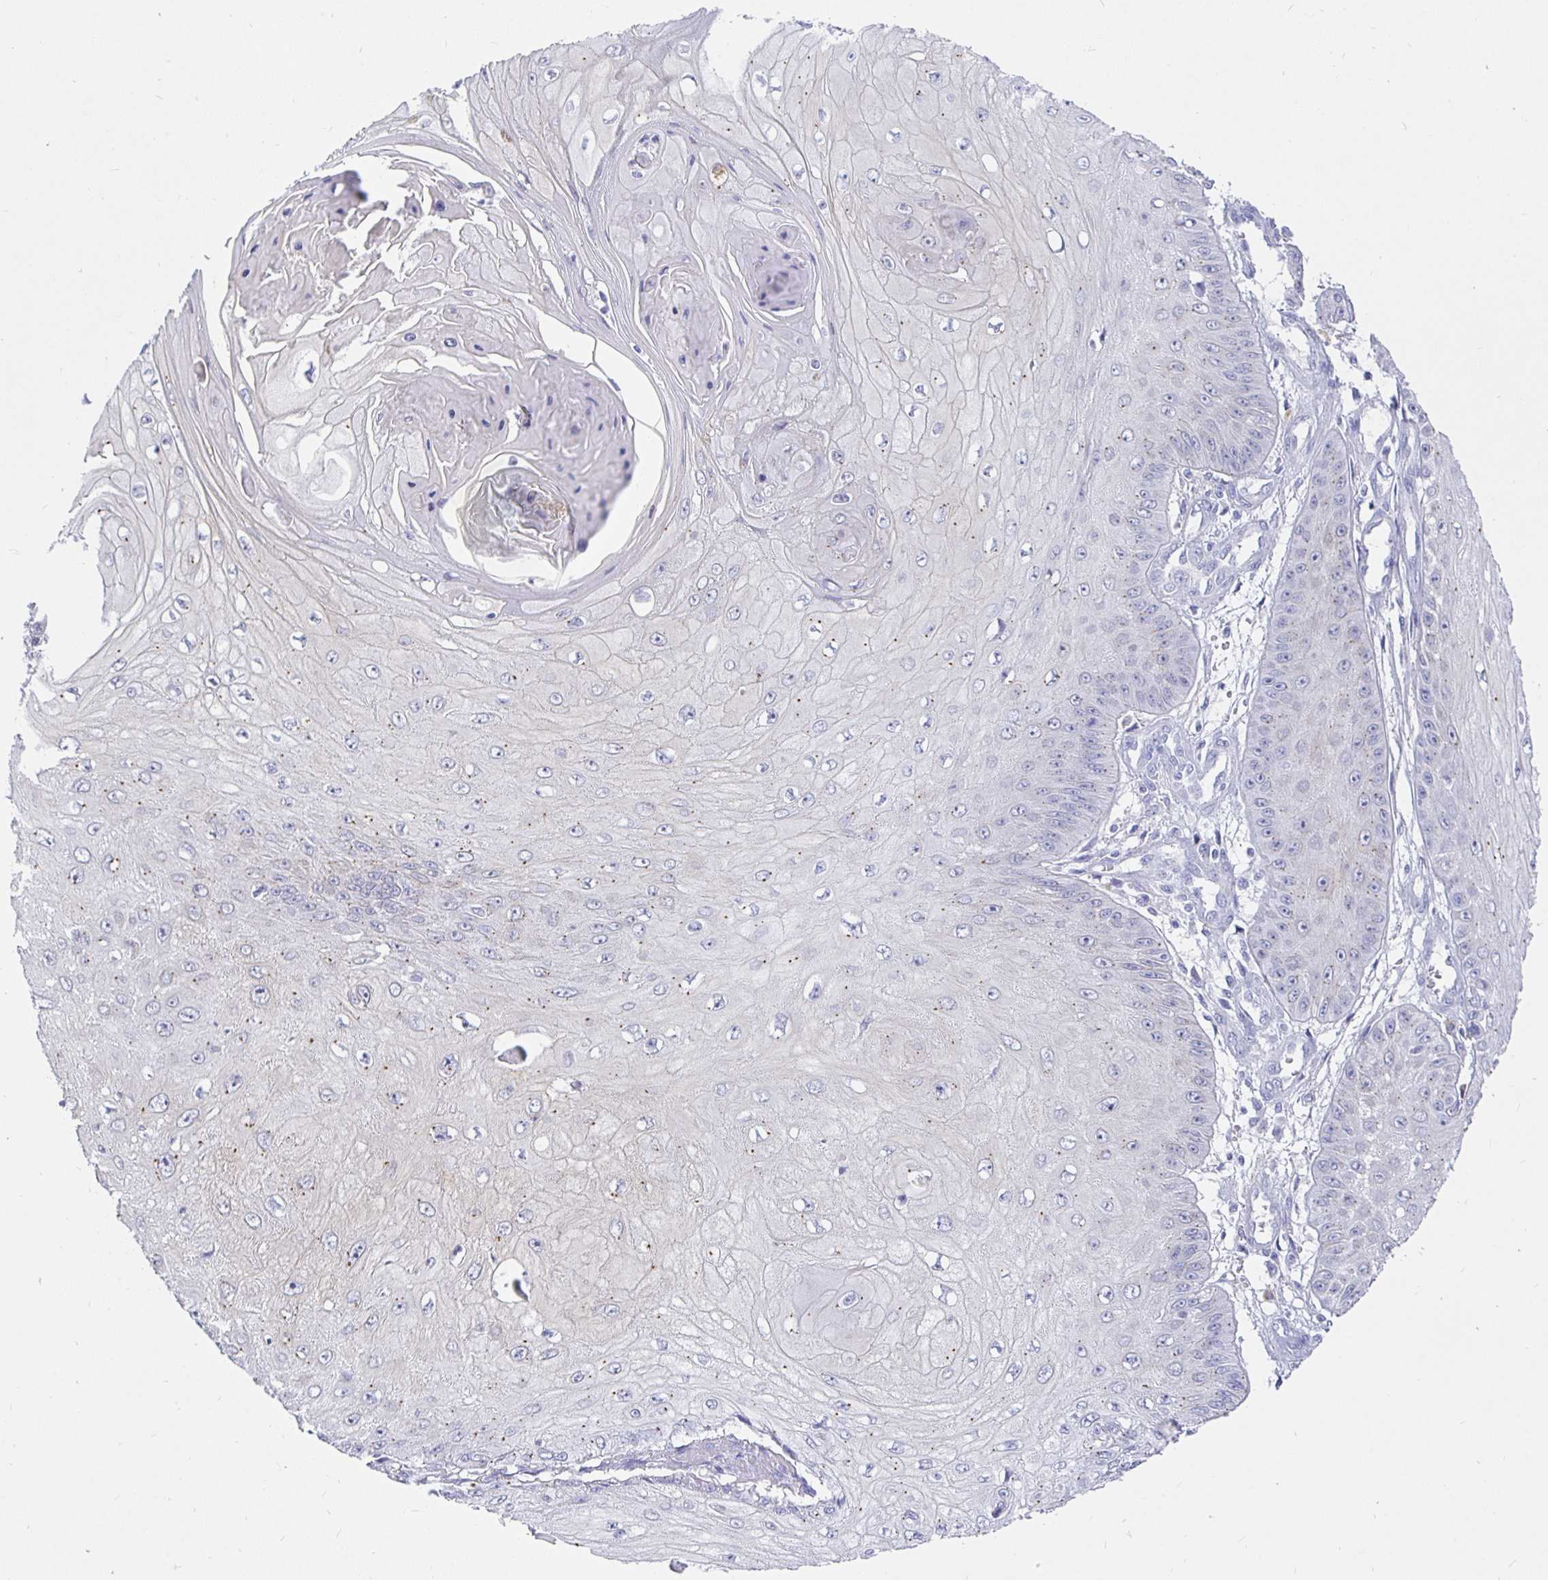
{"staining": {"intensity": "negative", "quantity": "none", "location": "none"}, "tissue": "skin cancer", "cell_type": "Tumor cells", "image_type": "cancer", "snomed": [{"axis": "morphology", "description": "Squamous cell carcinoma, NOS"}, {"axis": "topography", "description": "Skin"}], "caption": "High magnification brightfield microscopy of skin cancer stained with DAB (3,3'-diaminobenzidine) (brown) and counterstained with hematoxylin (blue): tumor cells show no significant expression.", "gene": "EZHIP", "patient": {"sex": "male", "age": 70}}